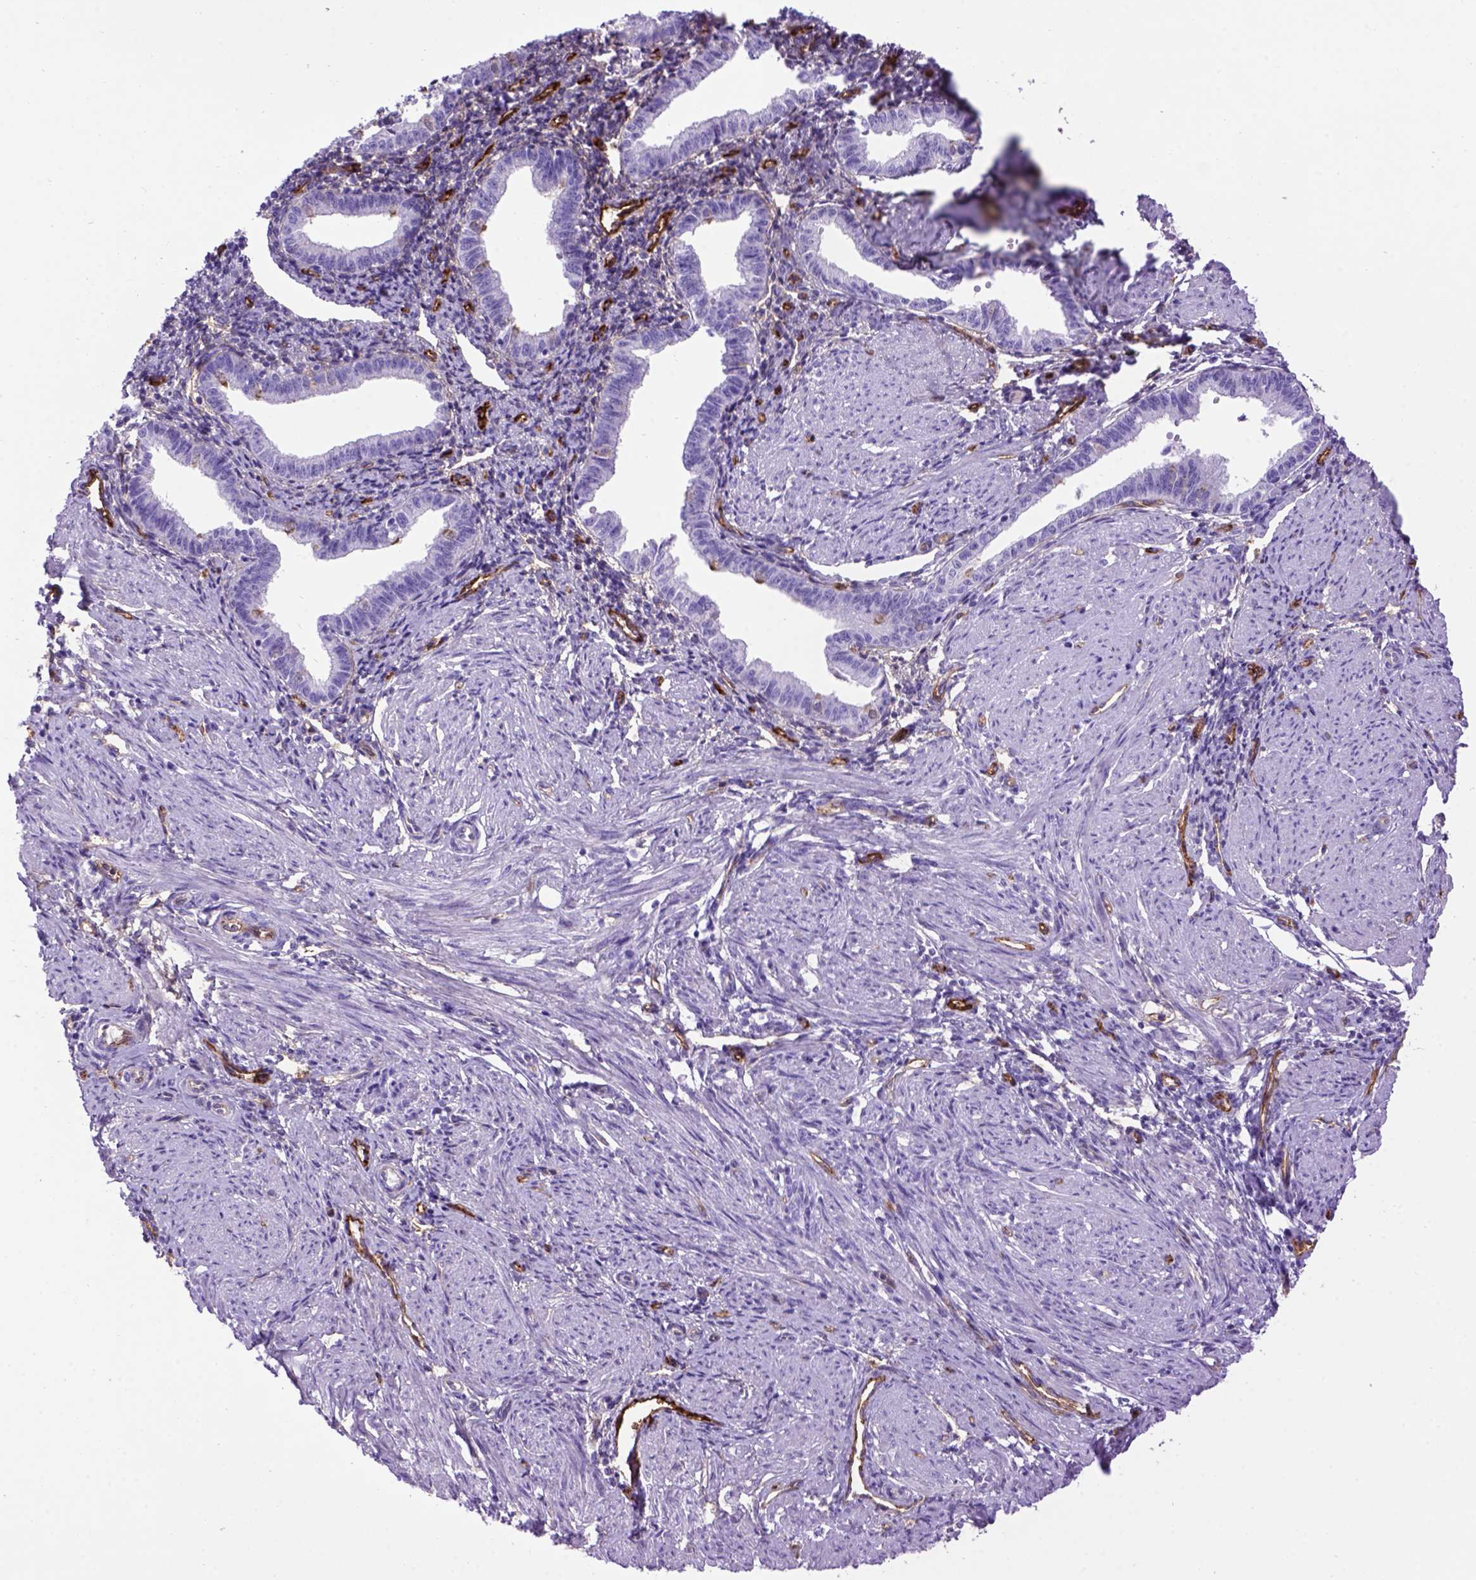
{"staining": {"intensity": "weak", "quantity": "<25%", "location": "cytoplasmic/membranous"}, "tissue": "endometrium", "cell_type": "Cells in endometrial stroma", "image_type": "normal", "snomed": [{"axis": "morphology", "description": "Normal tissue, NOS"}, {"axis": "topography", "description": "Endometrium"}], "caption": "IHC photomicrograph of normal human endometrium stained for a protein (brown), which demonstrates no expression in cells in endometrial stroma. (DAB (3,3'-diaminobenzidine) immunohistochemistry (IHC), high magnification).", "gene": "ENG", "patient": {"sex": "female", "age": 37}}